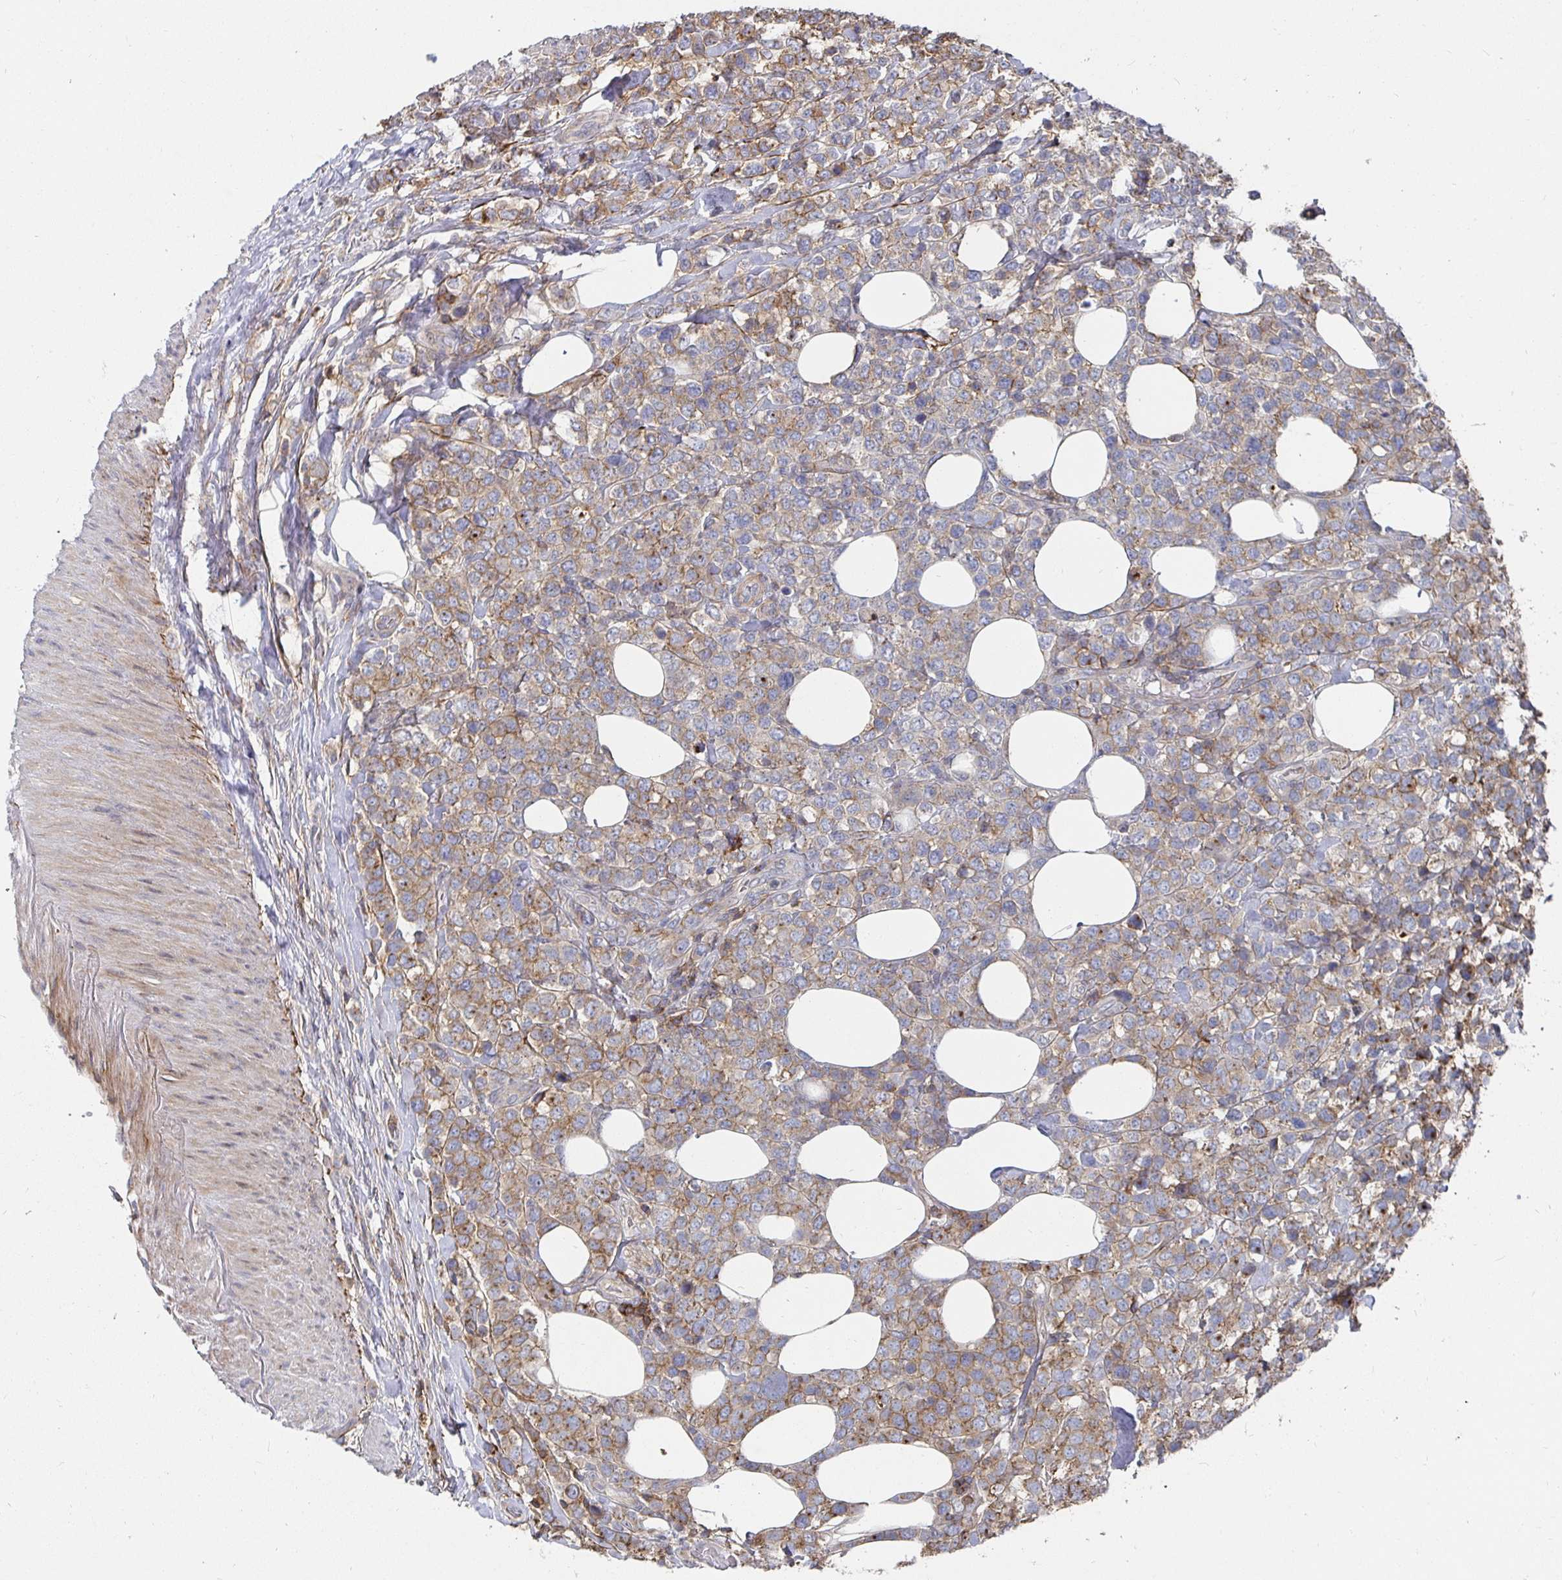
{"staining": {"intensity": "weak", "quantity": "25%-75%", "location": "cytoplasmic/membranous"}, "tissue": "lymphoma", "cell_type": "Tumor cells", "image_type": "cancer", "snomed": [{"axis": "morphology", "description": "Malignant lymphoma, non-Hodgkin's type, High grade"}, {"axis": "topography", "description": "Soft tissue"}], "caption": "Weak cytoplasmic/membranous protein expression is appreciated in about 25%-75% of tumor cells in lymphoma. Nuclei are stained in blue.", "gene": "GJA4", "patient": {"sex": "female", "age": 56}}